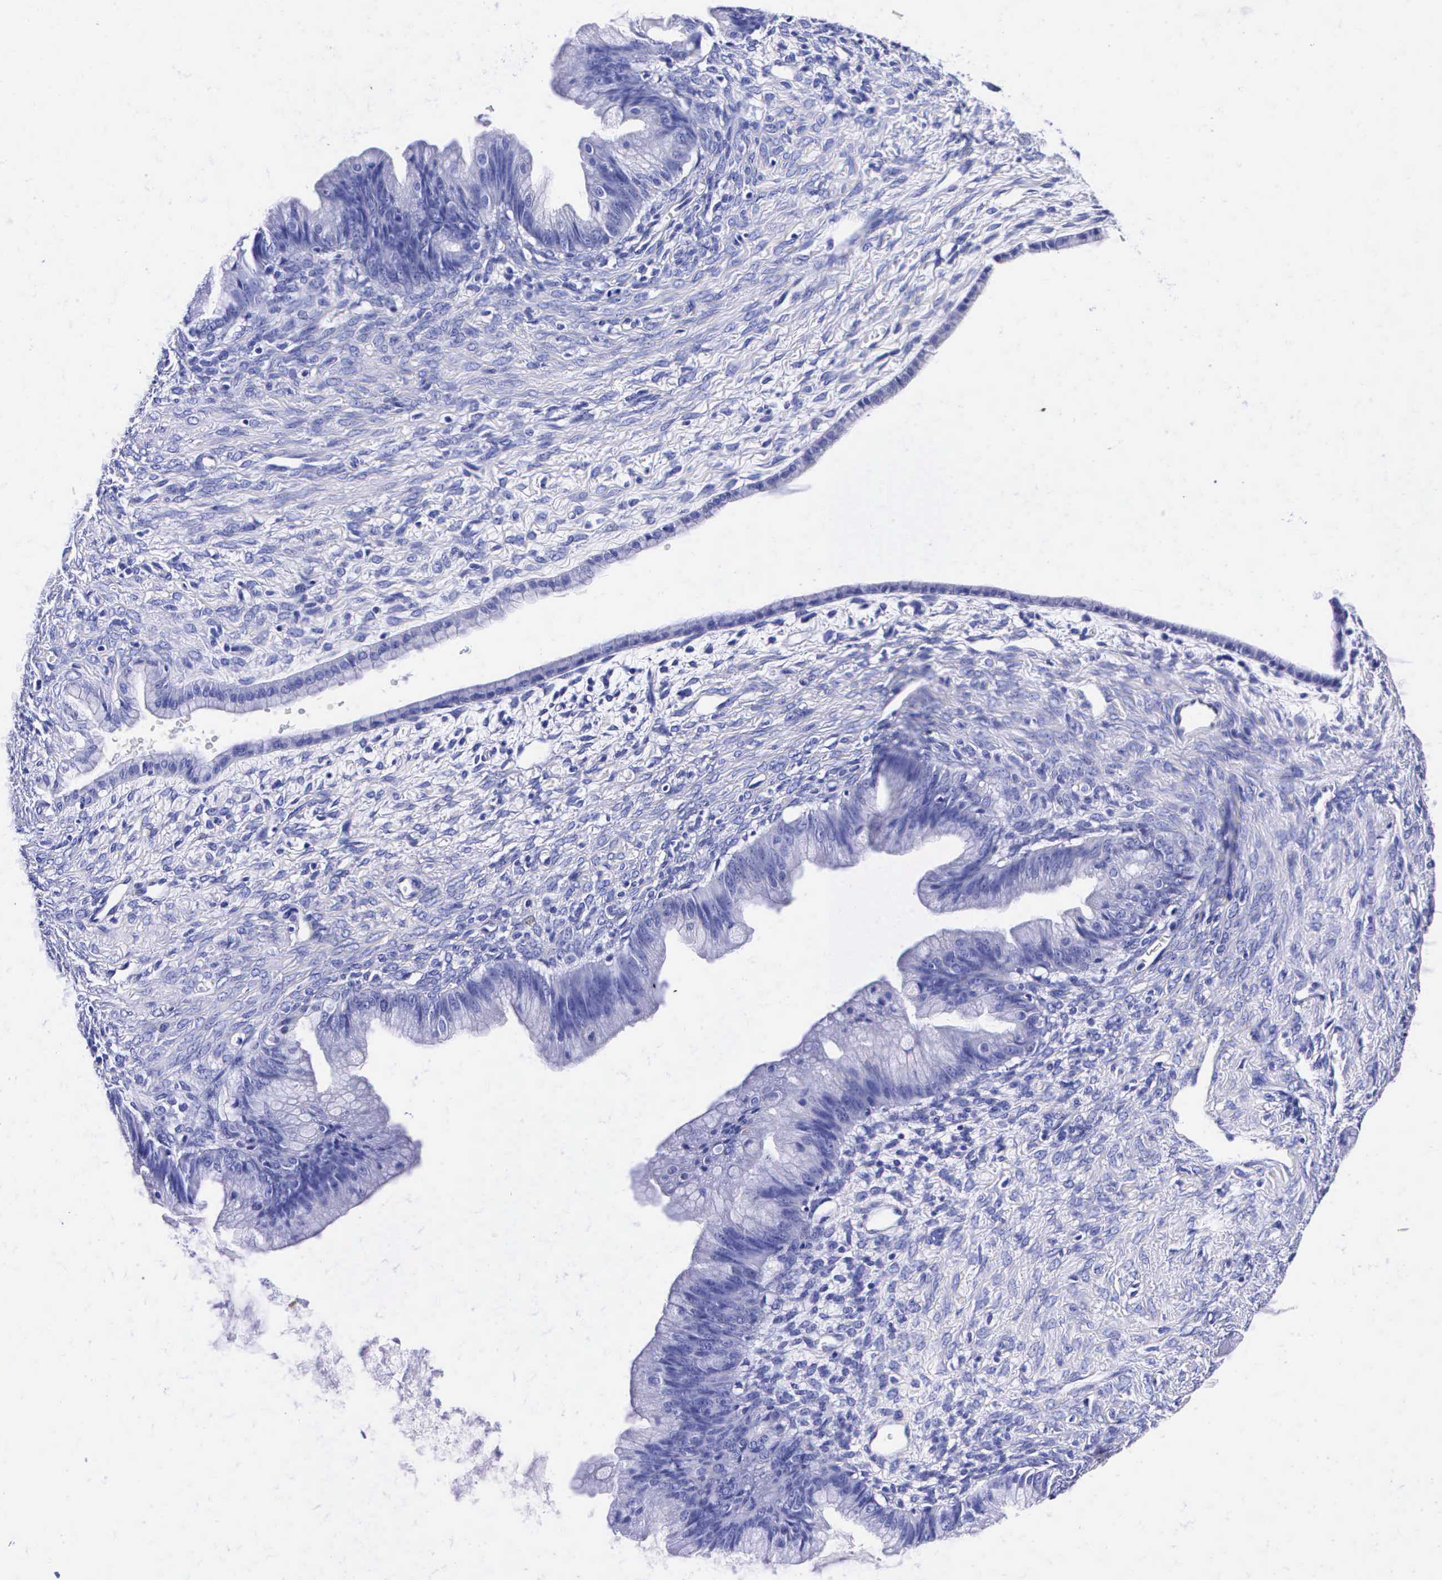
{"staining": {"intensity": "negative", "quantity": "none", "location": "none"}, "tissue": "ovarian cancer", "cell_type": "Tumor cells", "image_type": "cancer", "snomed": [{"axis": "morphology", "description": "Cystadenocarcinoma, mucinous, NOS"}, {"axis": "topography", "description": "Ovary"}], "caption": "High power microscopy image of an immunohistochemistry image of mucinous cystadenocarcinoma (ovarian), revealing no significant staining in tumor cells.", "gene": "ENO2", "patient": {"sex": "female", "age": 25}}